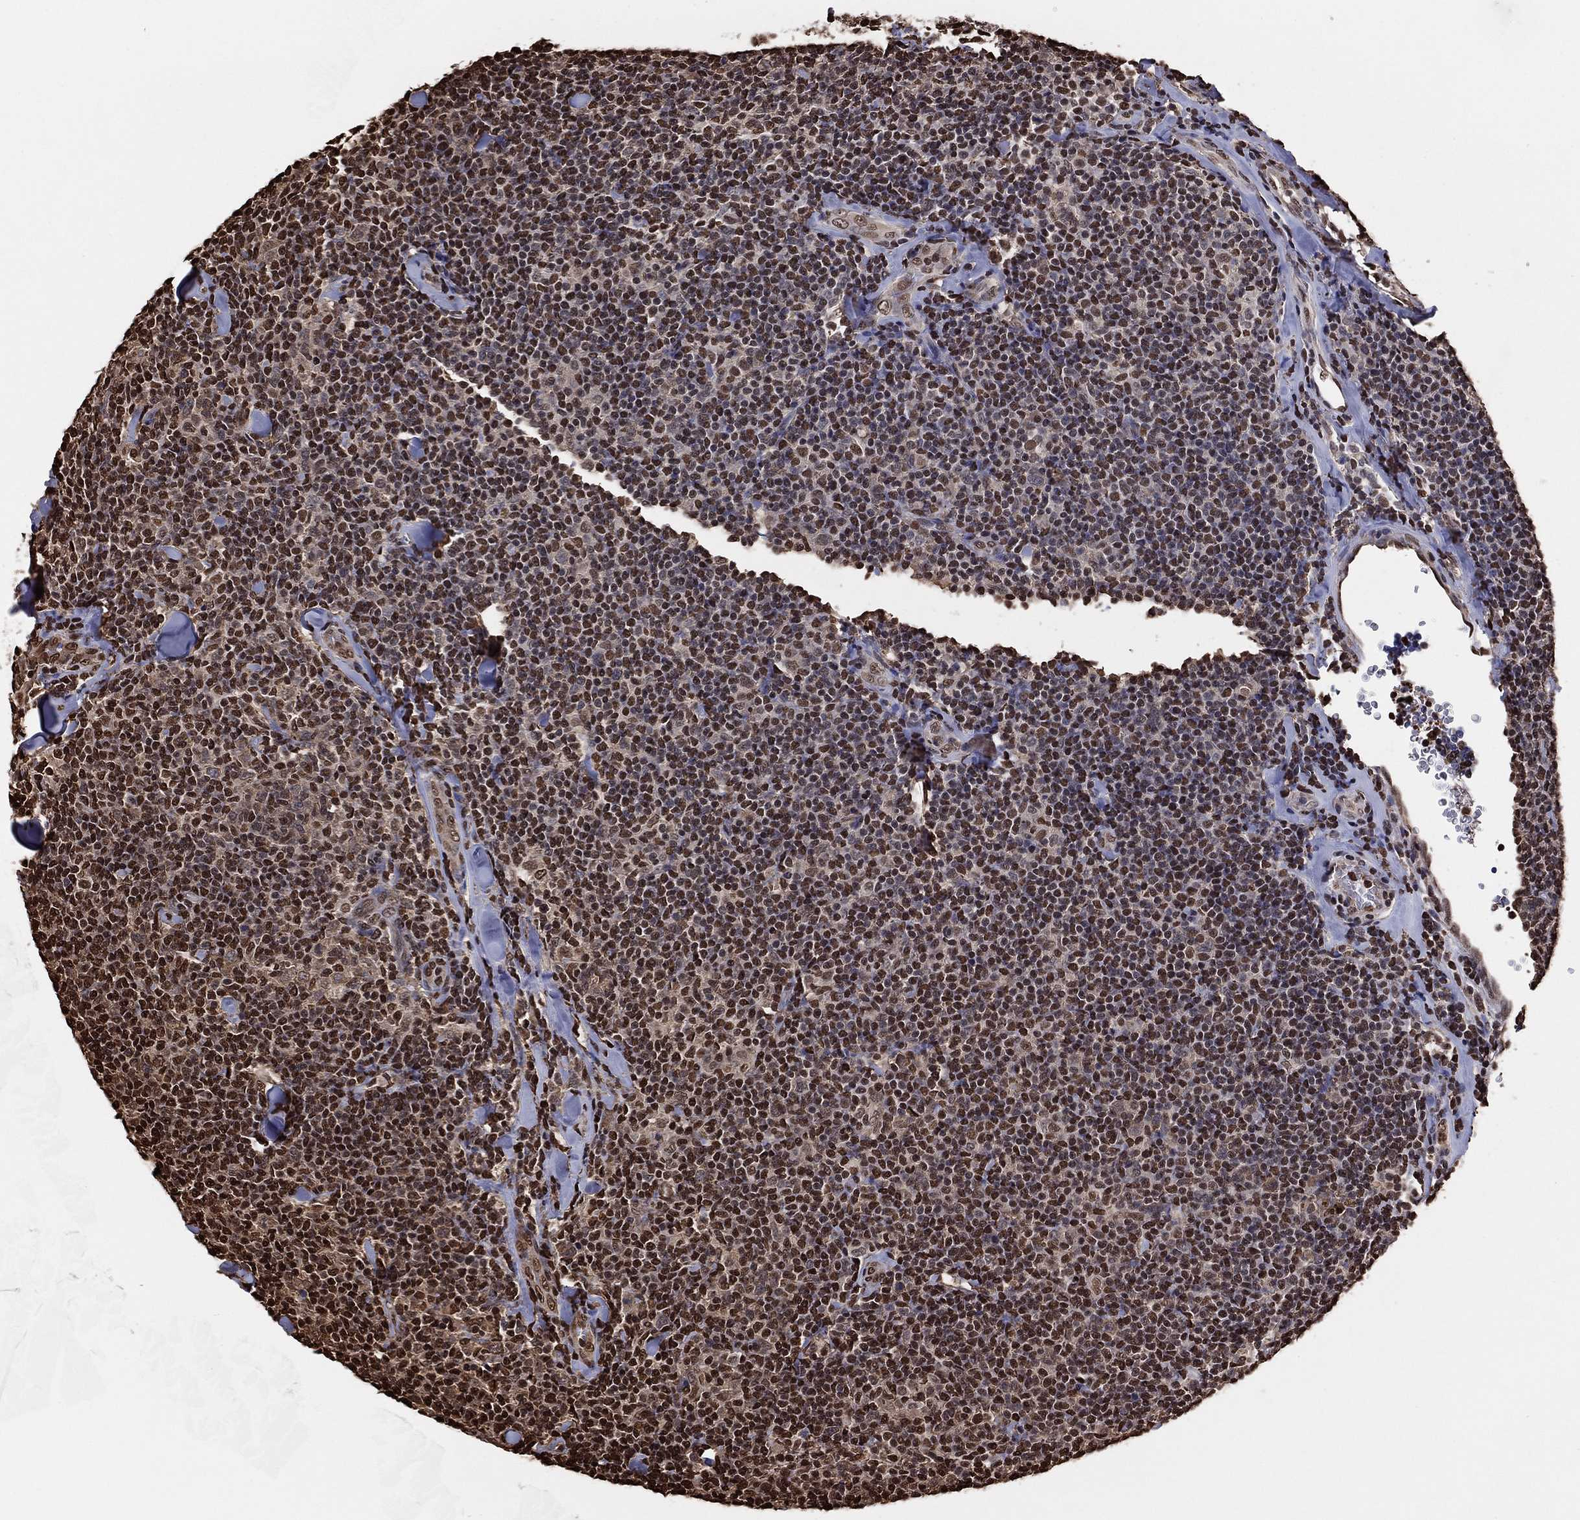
{"staining": {"intensity": "strong", "quantity": "25%-75%", "location": "nuclear"}, "tissue": "lymphoma", "cell_type": "Tumor cells", "image_type": "cancer", "snomed": [{"axis": "morphology", "description": "Malignant lymphoma, non-Hodgkin's type, Low grade"}, {"axis": "topography", "description": "Lymph node"}], "caption": "Tumor cells display high levels of strong nuclear positivity in approximately 25%-75% of cells in low-grade malignant lymphoma, non-Hodgkin's type. (DAB = brown stain, brightfield microscopy at high magnification).", "gene": "GAPDH", "patient": {"sex": "female", "age": 56}}